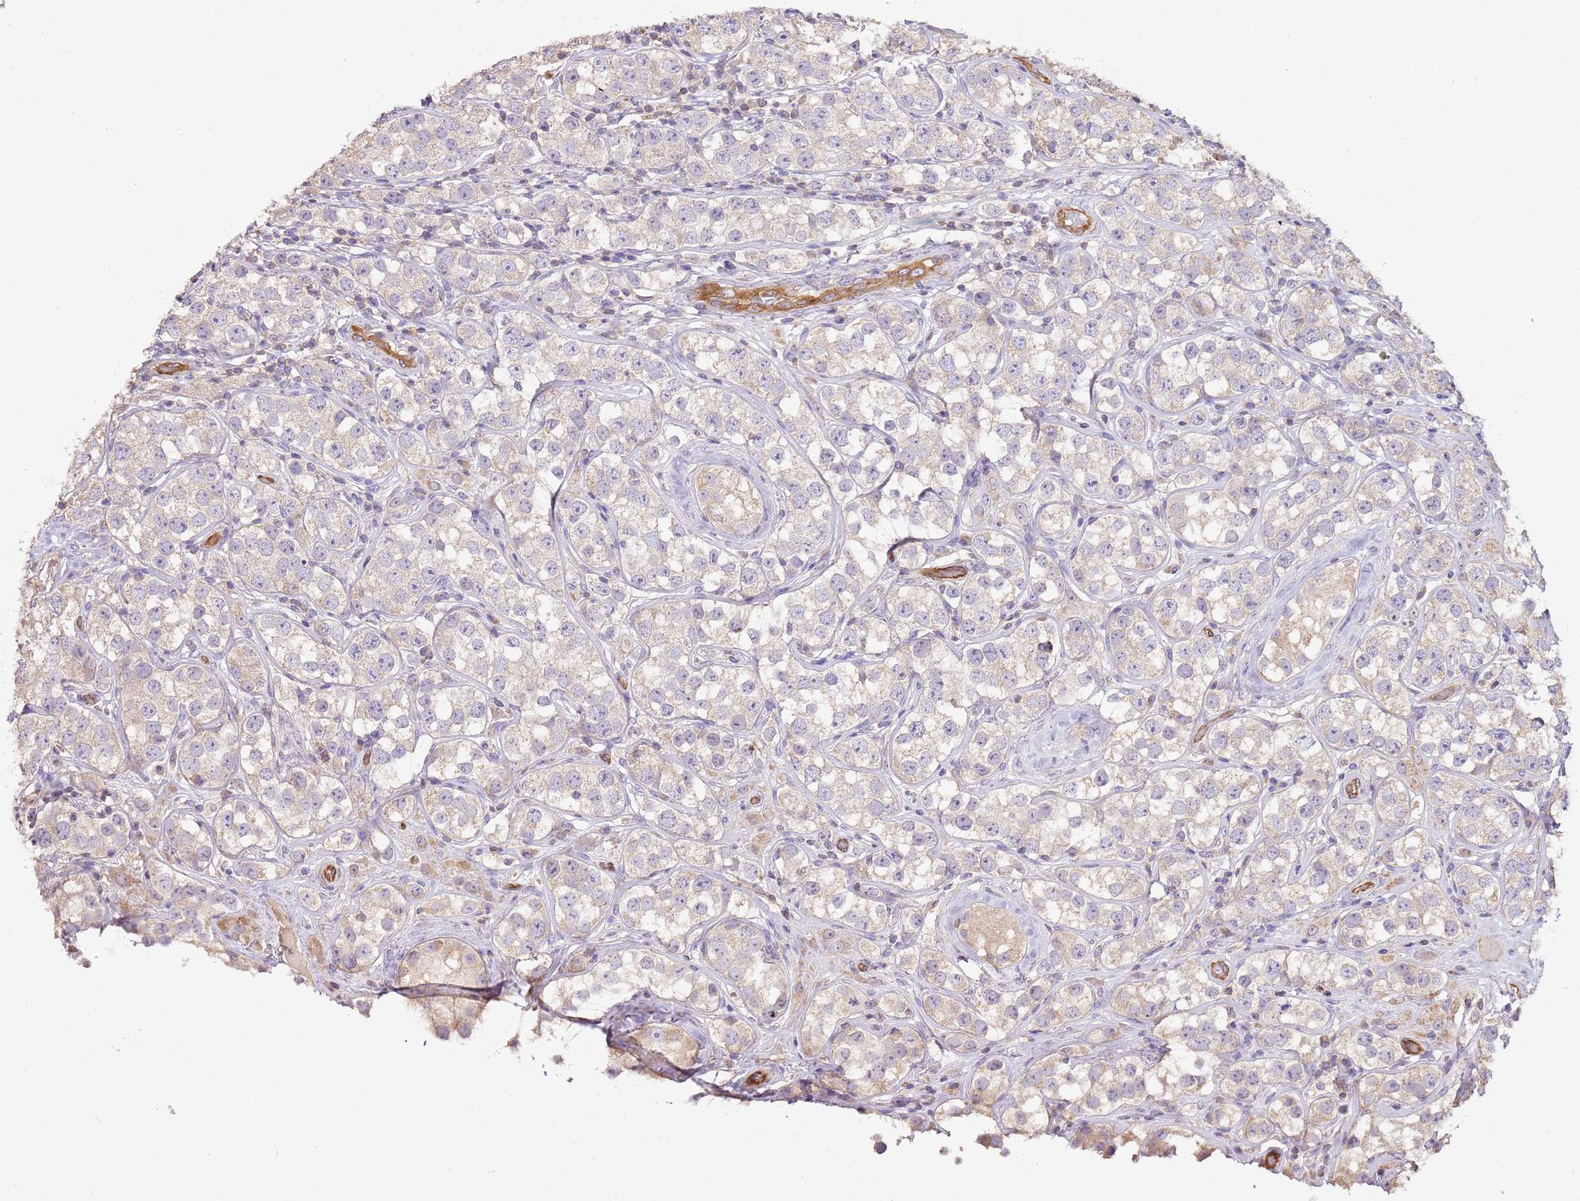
{"staining": {"intensity": "weak", "quantity": "<25%", "location": "cytoplasmic/membranous"}, "tissue": "testis cancer", "cell_type": "Tumor cells", "image_type": "cancer", "snomed": [{"axis": "morphology", "description": "Seminoma, NOS"}, {"axis": "topography", "description": "Testis"}], "caption": "This is an IHC micrograph of human seminoma (testis). There is no positivity in tumor cells.", "gene": "DOCK9", "patient": {"sex": "male", "age": 28}}